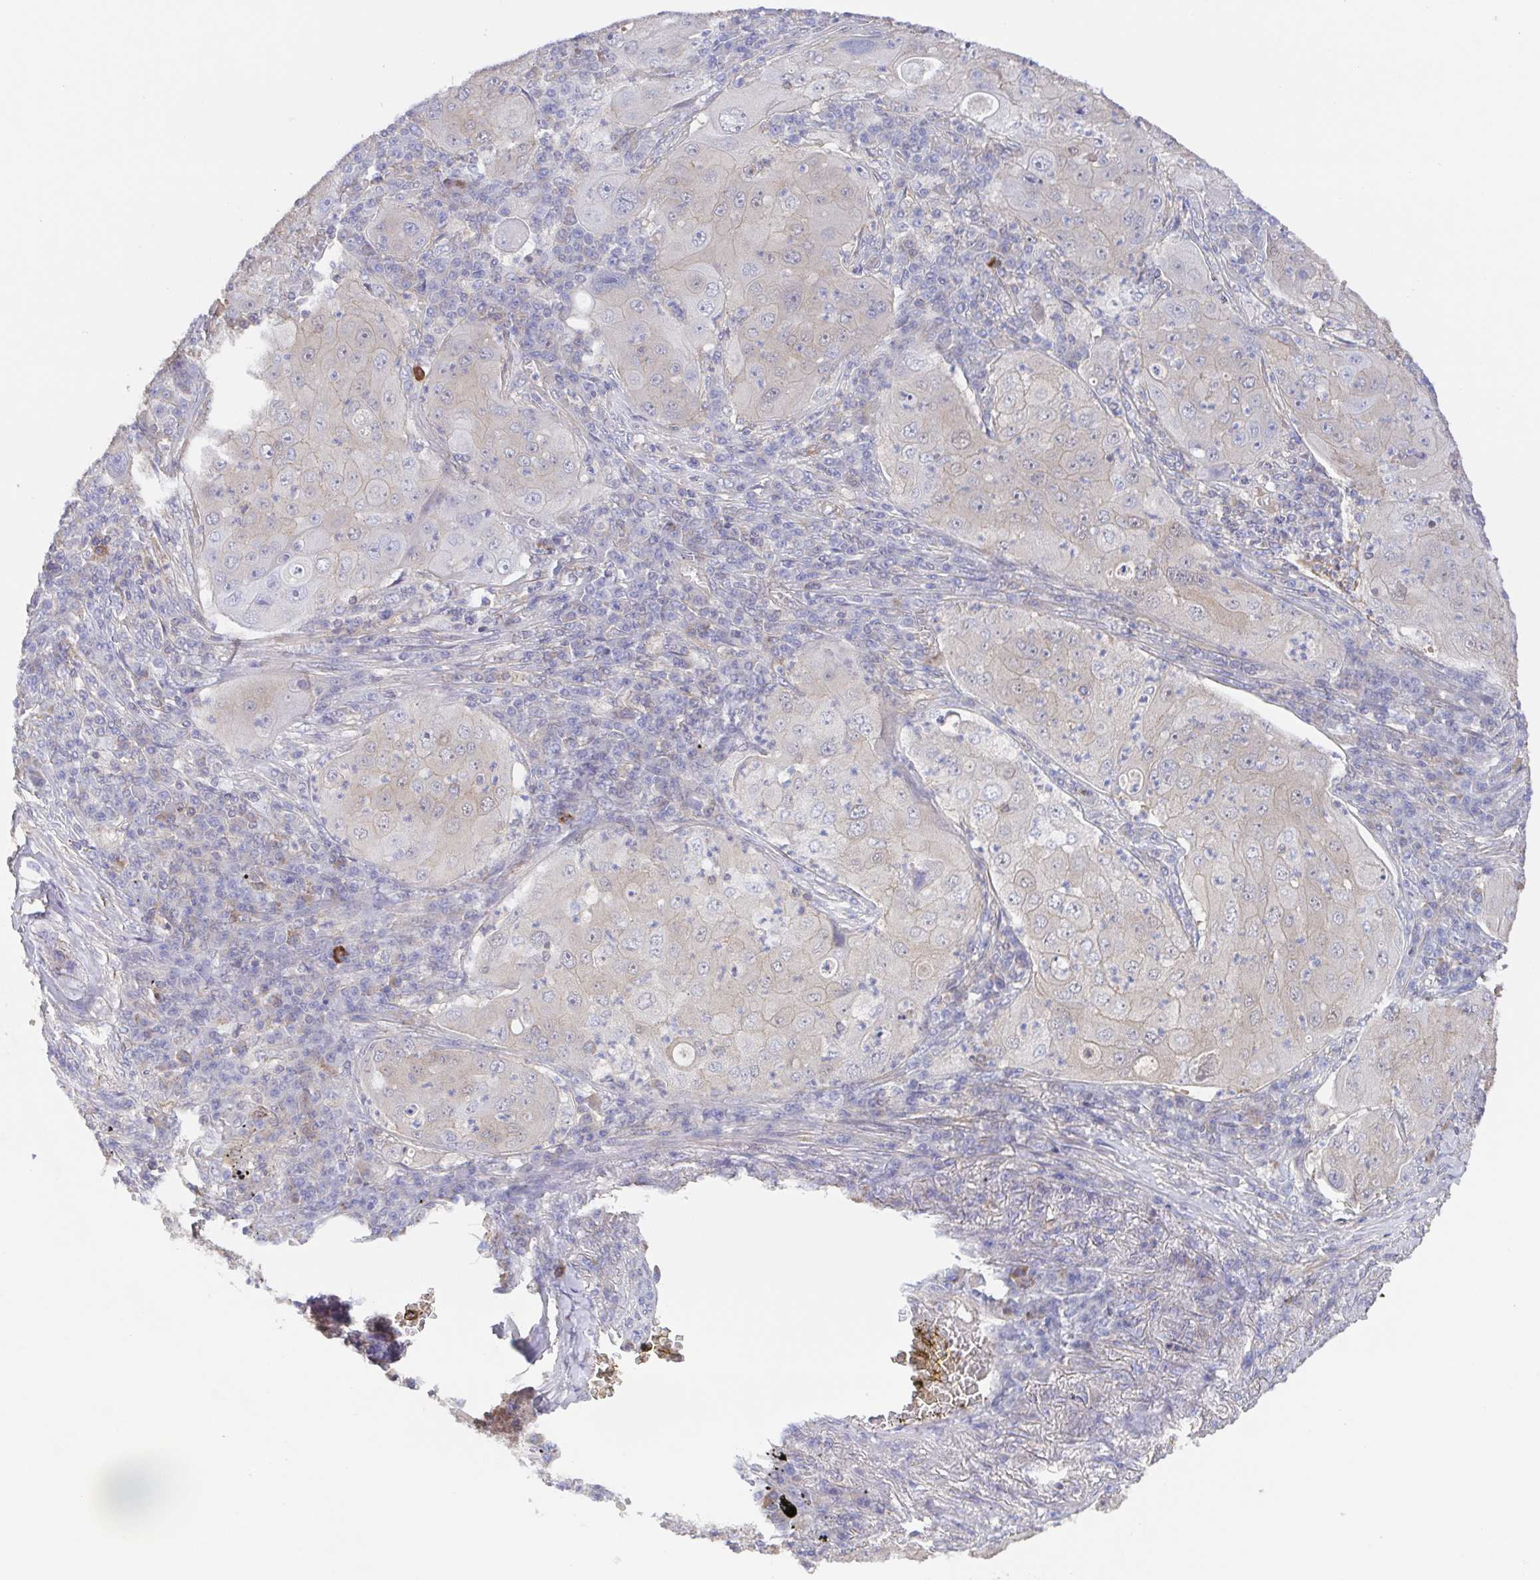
{"staining": {"intensity": "negative", "quantity": "none", "location": "none"}, "tissue": "lung cancer", "cell_type": "Tumor cells", "image_type": "cancer", "snomed": [{"axis": "morphology", "description": "Squamous cell carcinoma, NOS"}, {"axis": "topography", "description": "Lung"}], "caption": "This is an IHC photomicrograph of human lung cancer. There is no expression in tumor cells.", "gene": "AGFG2", "patient": {"sex": "female", "age": 59}}